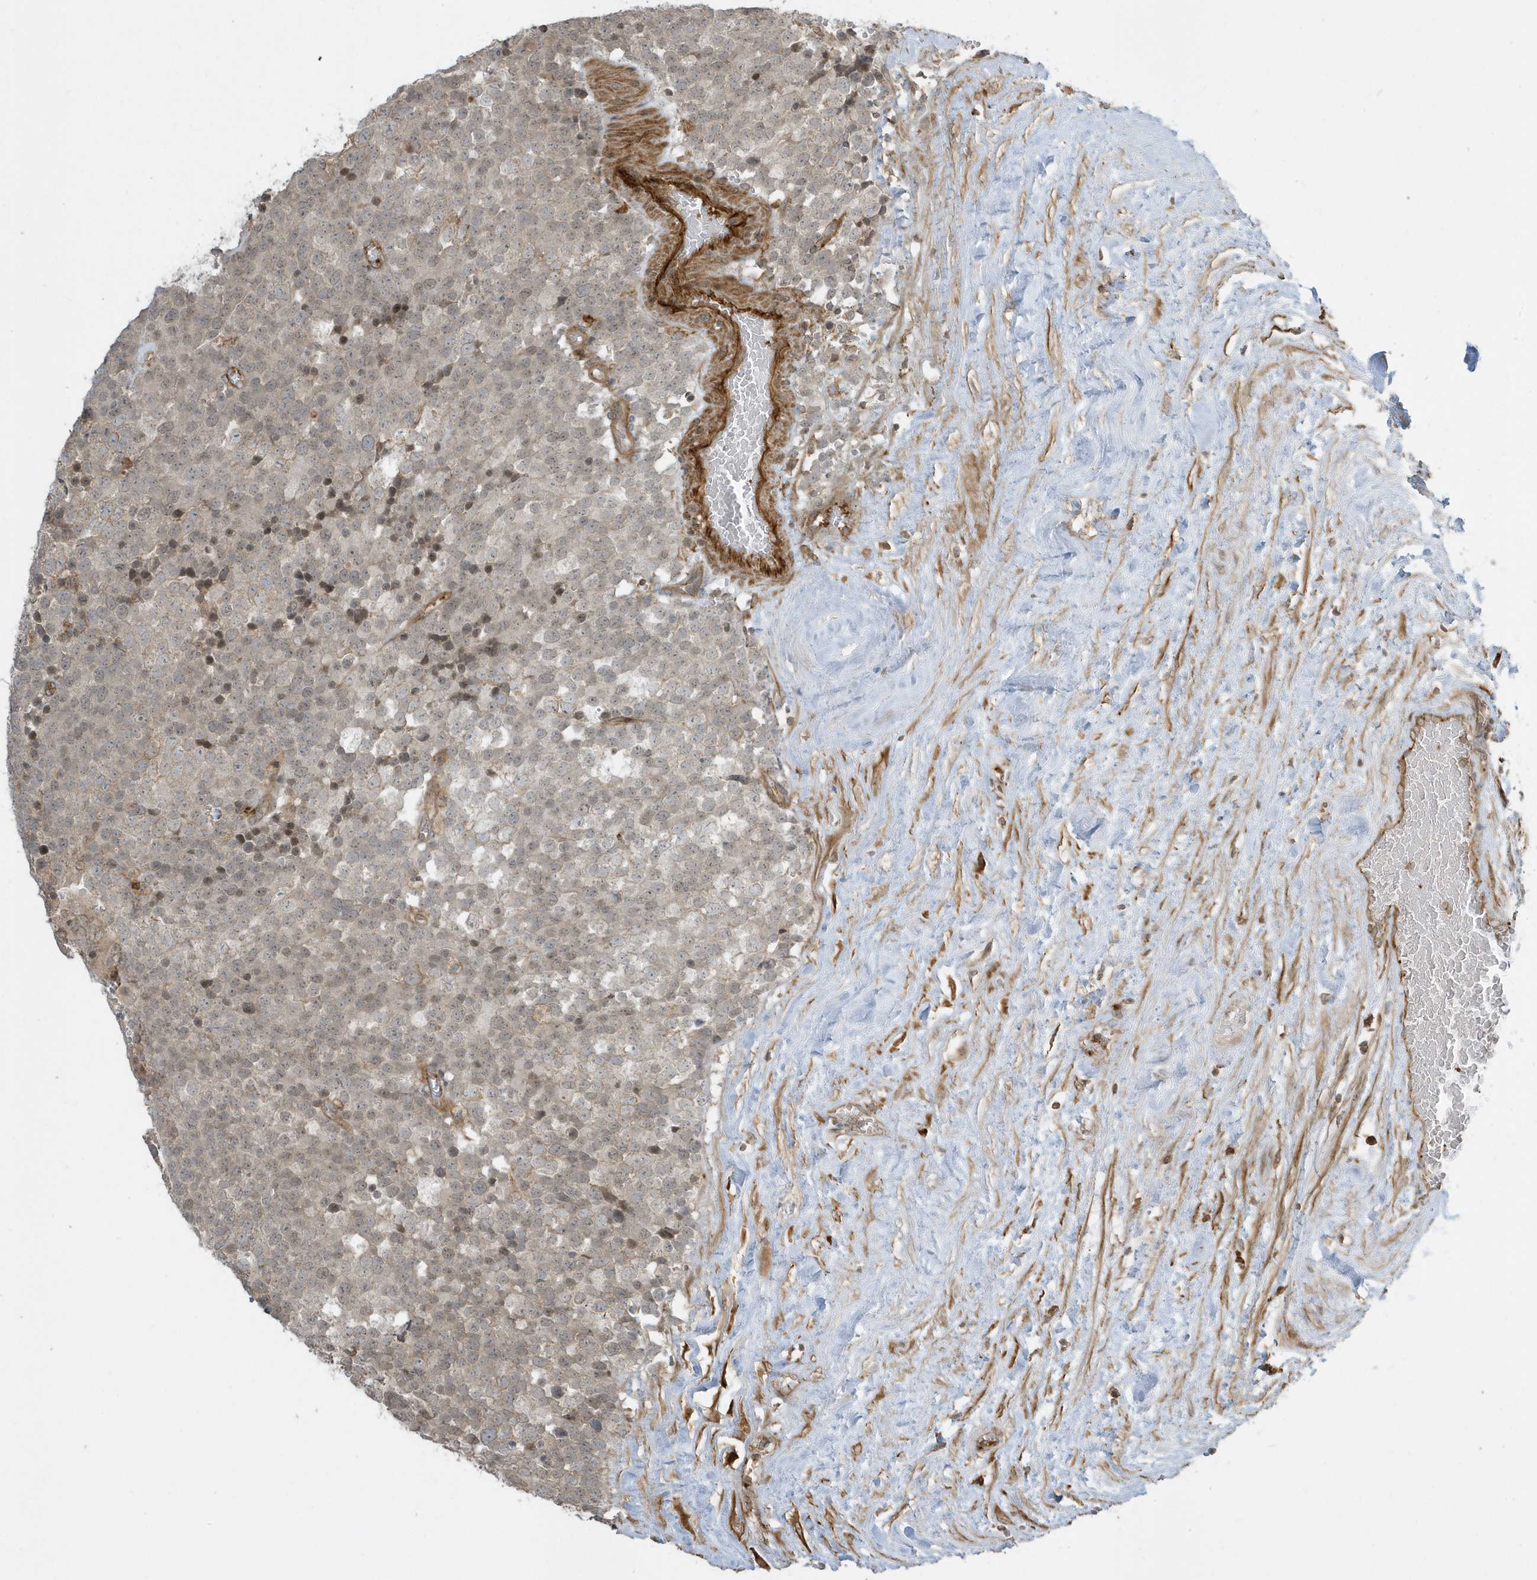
{"staining": {"intensity": "moderate", "quantity": ">75%", "location": "nuclear"}, "tissue": "testis cancer", "cell_type": "Tumor cells", "image_type": "cancer", "snomed": [{"axis": "morphology", "description": "Seminoma, NOS"}, {"axis": "topography", "description": "Testis"}], "caption": "Immunohistochemical staining of seminoma (testis) shows moderate nuclear protein staining in approximately >75% of tumor cells. Nuclei are stained in blue.", "gene": "ZBTB8A", "patient": {"sex": "male", "age": 71}}